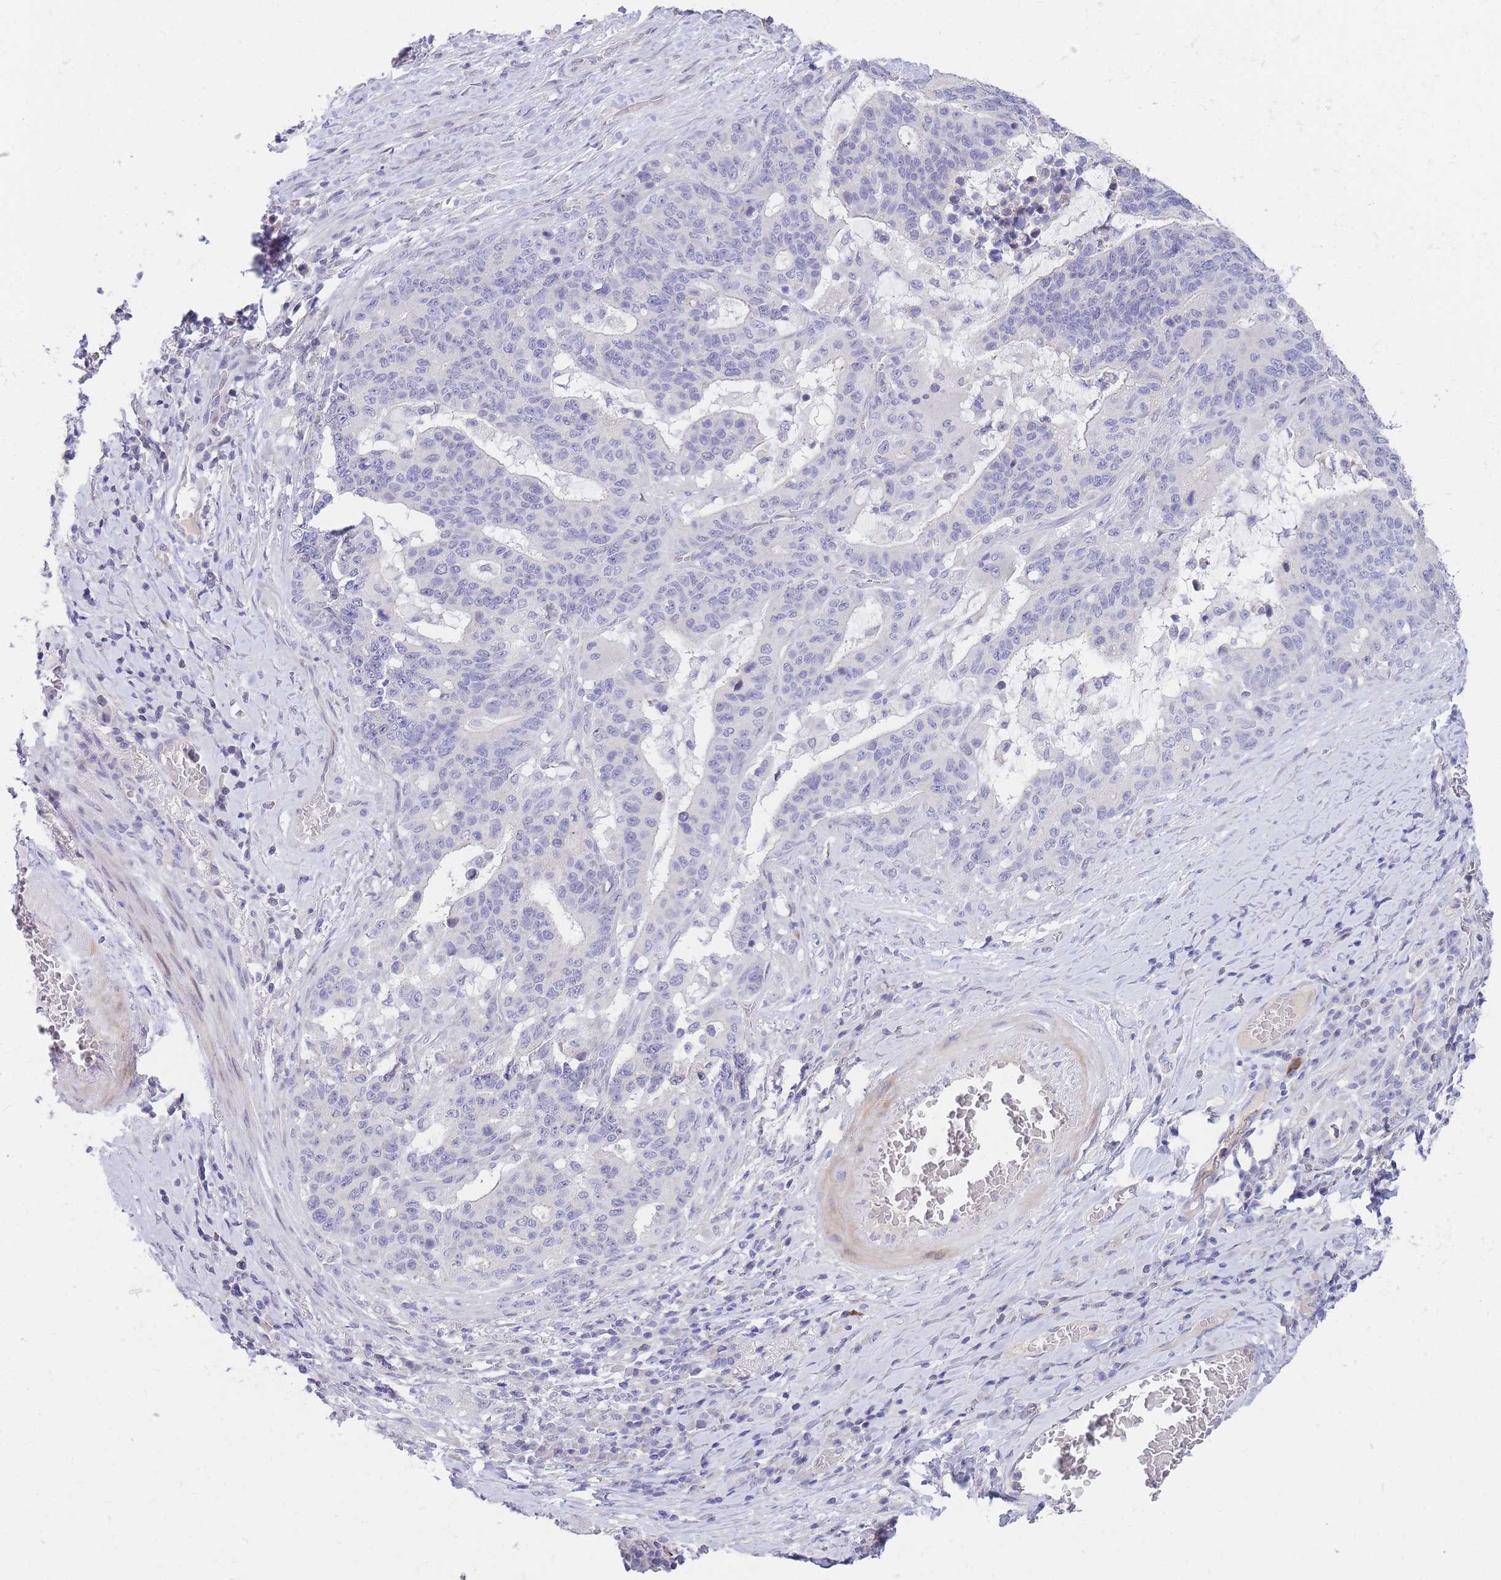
{"staining": {"intensity": "negative", "quantity": "none", "location": "none"}, "tissue": "stomach cancer", "cell_type": "Tumor cells", "image_type": "cancer", "snomed": [{"axis": "morphology", "description": "Normal tissue, NOS"}, {"axis": "morphology", "description": "Adenocarcinoma, NOS"}, {"axis": "topography", "description": "Stomach"}], "caption": "Histopathology image shows no protein positivity in tumor cells of stomach adenocarcinoma tissue. The staining was performed using DAB (3,3'-diaminobenzidine) to visualize the protein expression in brown, while the nuclei were stained in blue with hematoxylin (Magnification: 20x).", "gene": "SHCBP1", "patient": {"sex": "female", "age": 64}}